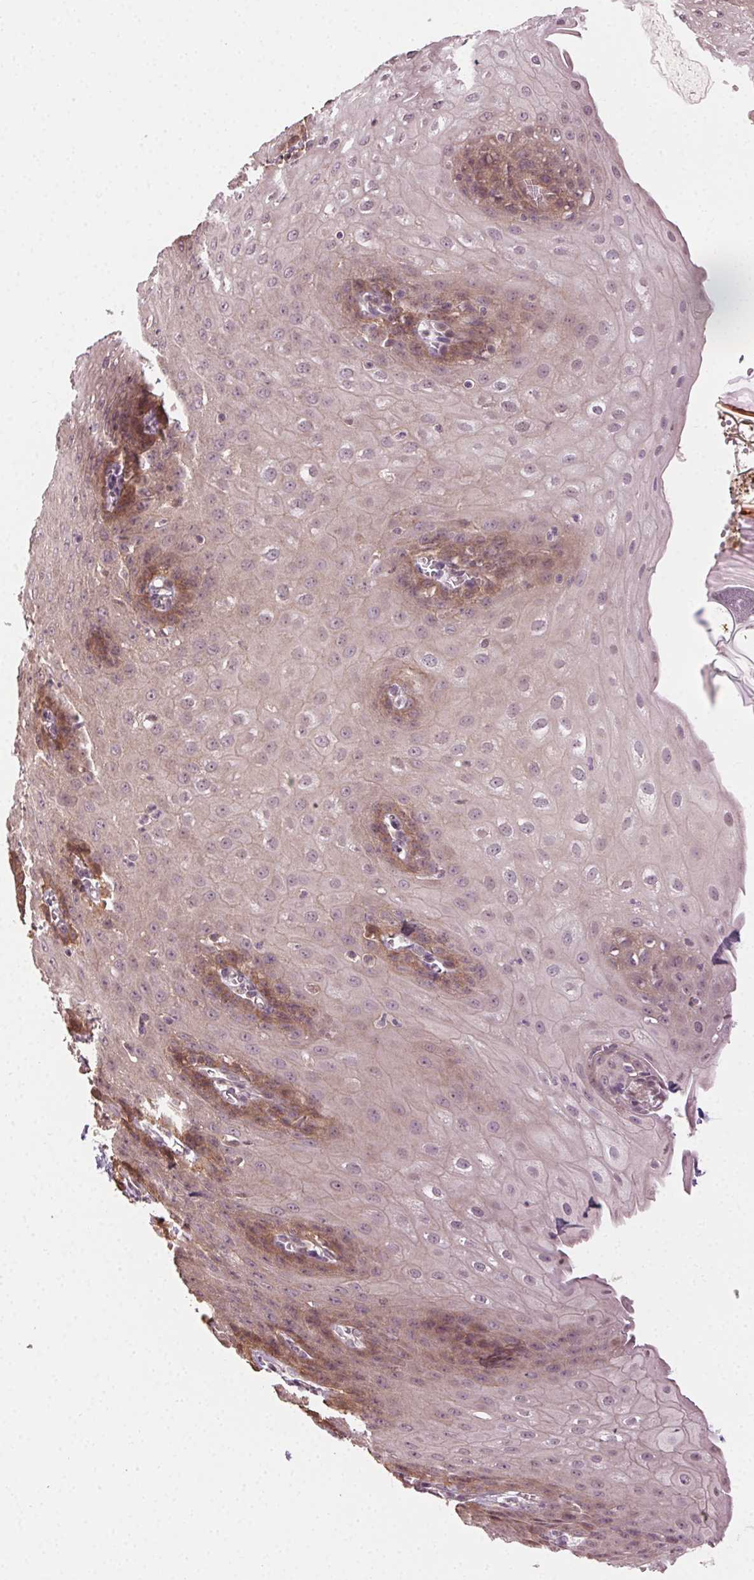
{"staining": {"intensity": "weak", "quantity": "25%-75%", "location": "cytoplasmic/membranous"}, "tissue": "esophagus", "cell_type": "Squamous epithelial cells", "image_type": "normal", "snomed": [{"axis": "morphology", "description": "Normal tissue, NOS"}, {"axis": "topography", "description": "Esophagus"}], "caption": "An IHC histopathology image of unremarkable tissue is shown. Protein staining in brown highlights weak cytoplasmic/membranous positivity in esophagus within squamous epithelial cells. (brown staining indicates protein expression, while blue staining denotes nuclei).", "gene": "ATP1B3", "patient": {"sex": "male", "age": 71}}